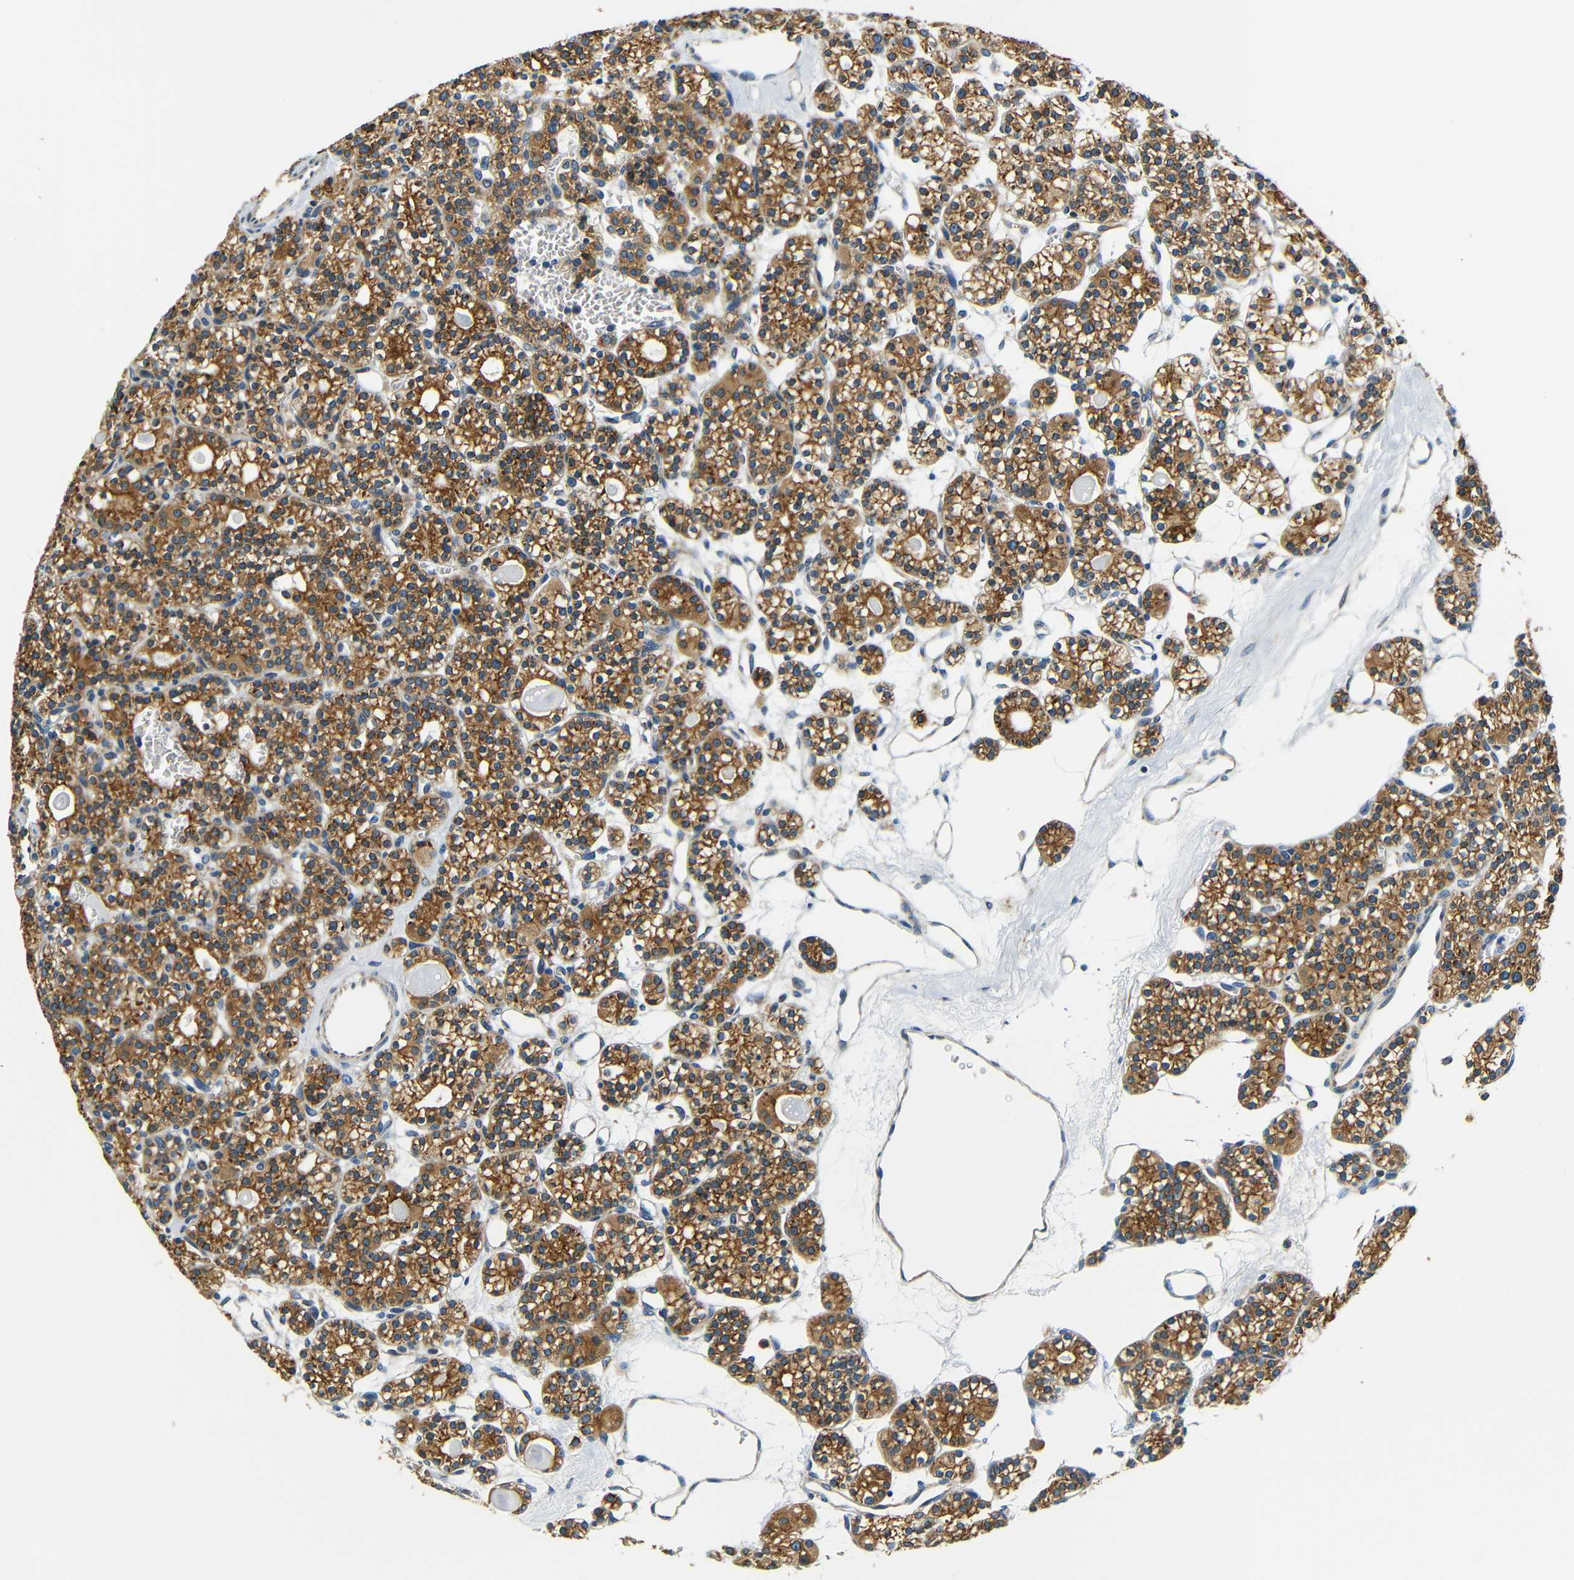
{"staining": {"intensity": "strong", "quantity": ">75%", "location": "cytoplasmic/membranous"}, "tissue": "parathyroid gland", "cell_type": "Glandular cells", "image_type": "normal", "snomed": [{"axis": "morphology", "description": "Normal tissue, NOS"}, {"axis": "topography", "description": "Parathyroid gland"}], "caption": "Strong cytoplasmic/membranous protein staining is present in approximately >75% of glandular cells in parathyroid gland. The protein of interest is shown in brown color, while the nuclei are stained blue.", "gene": "VAPB", "patient": {"sex": "female", "age": 64}}